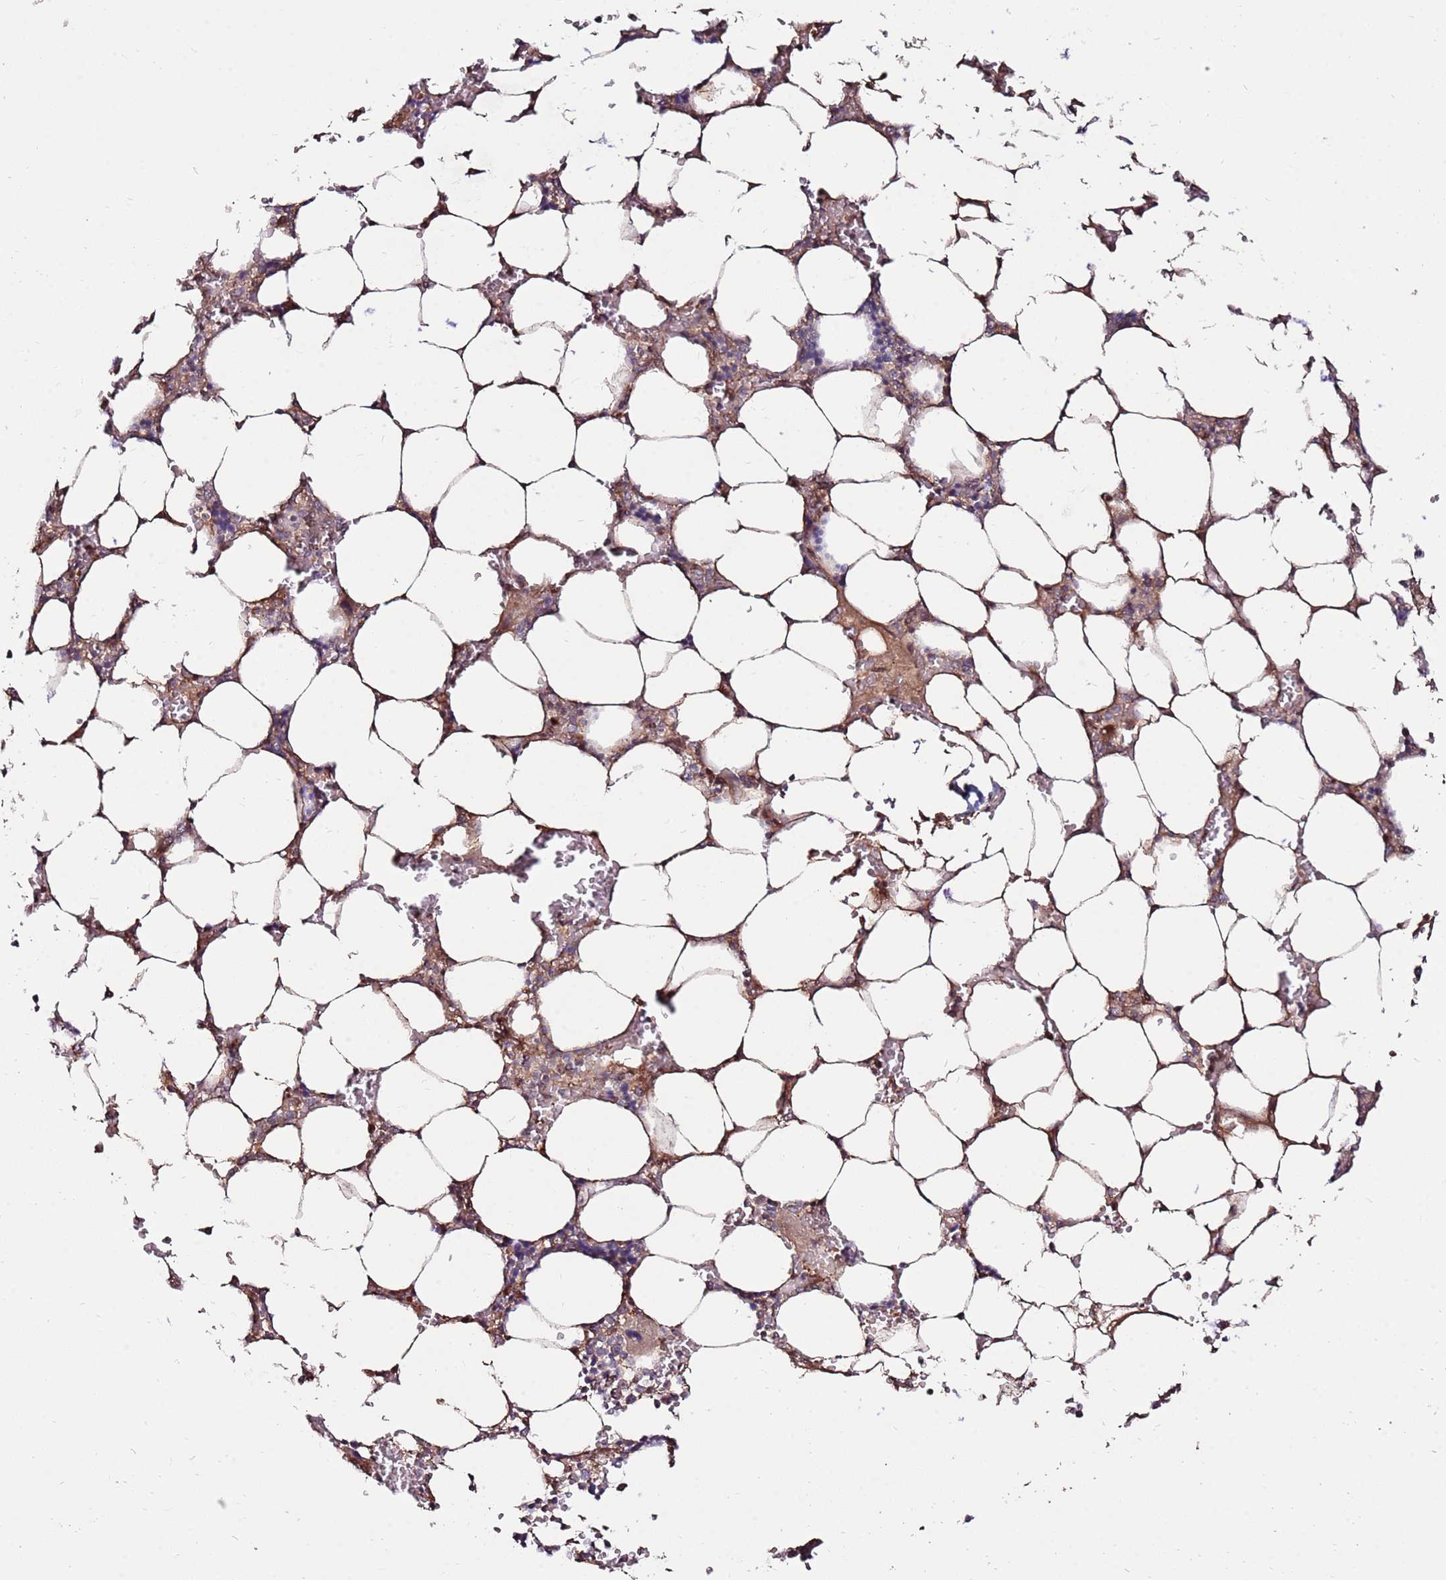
{"staining": {"intensity": "moderate", "quantity": "25%-75%", "location": "cytoplasmic/membranous"}, "tissue": "bone marrow", "cell_type": "Hematopoietic cells", "image_type": "normal", "snomed": [{"axis": "morphology", "description": "Normal tissue, NOS"}, {"axis": "topography", "description": "Bone marrow"}], "caption": "This image exhibits immunohistochemistry staining of normal human bone marrow, with medium moderate cytoplasmic/membranous staining in approximately 25%-75% of hematopoietic cells.", "gene": "KIF25", "patient": {"sex": "male", "age": 64}}